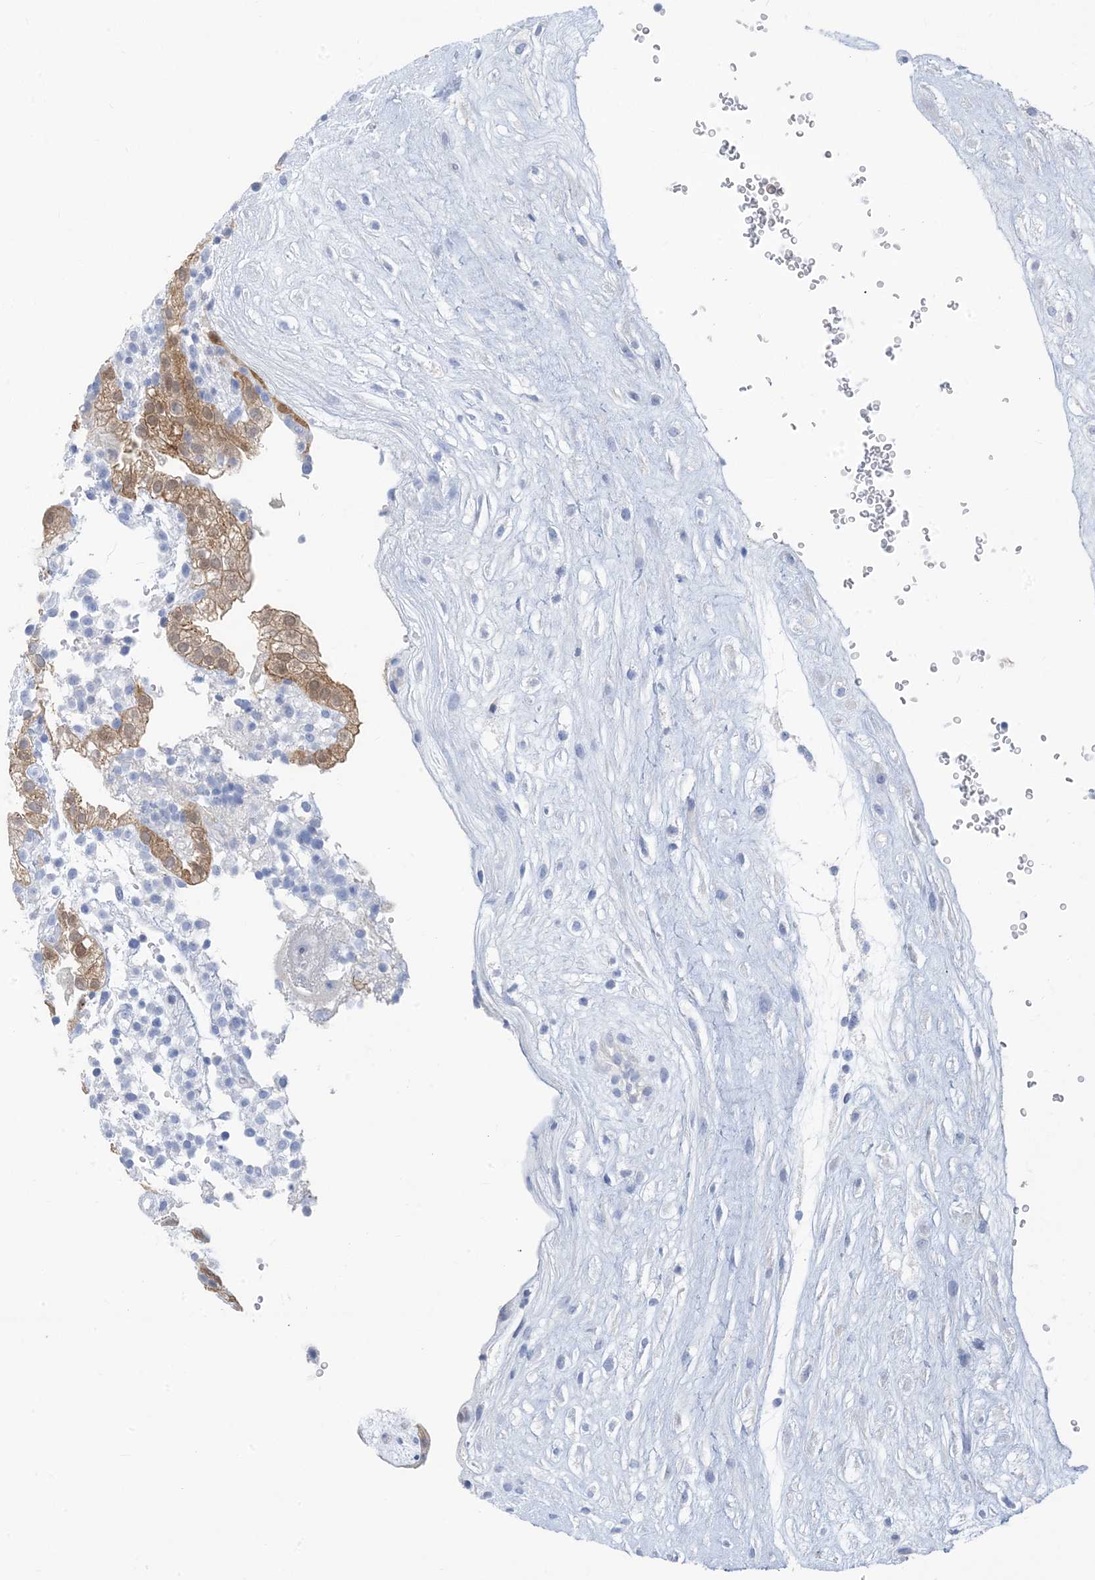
{"staining": {"intensity": "negative", "quantity": "none", "location": "none"}, "tissue": "placenta", "cell_type": "Decidual cells", "image_type": "normal", "snomed": [{"axis": "morphology", "description": "Normal tissue, NOS"}, {"axis": "topography", "description": "Placenta"}], "caption": "This photomicrograph is of unremarkable placenta stained with IHC to label a protein in brown with the nuclei are counter-stained blue. There is no expression in decidual cells.", "gene": "SH3YL1", "patient": {"sex": "female", "age": 18}}